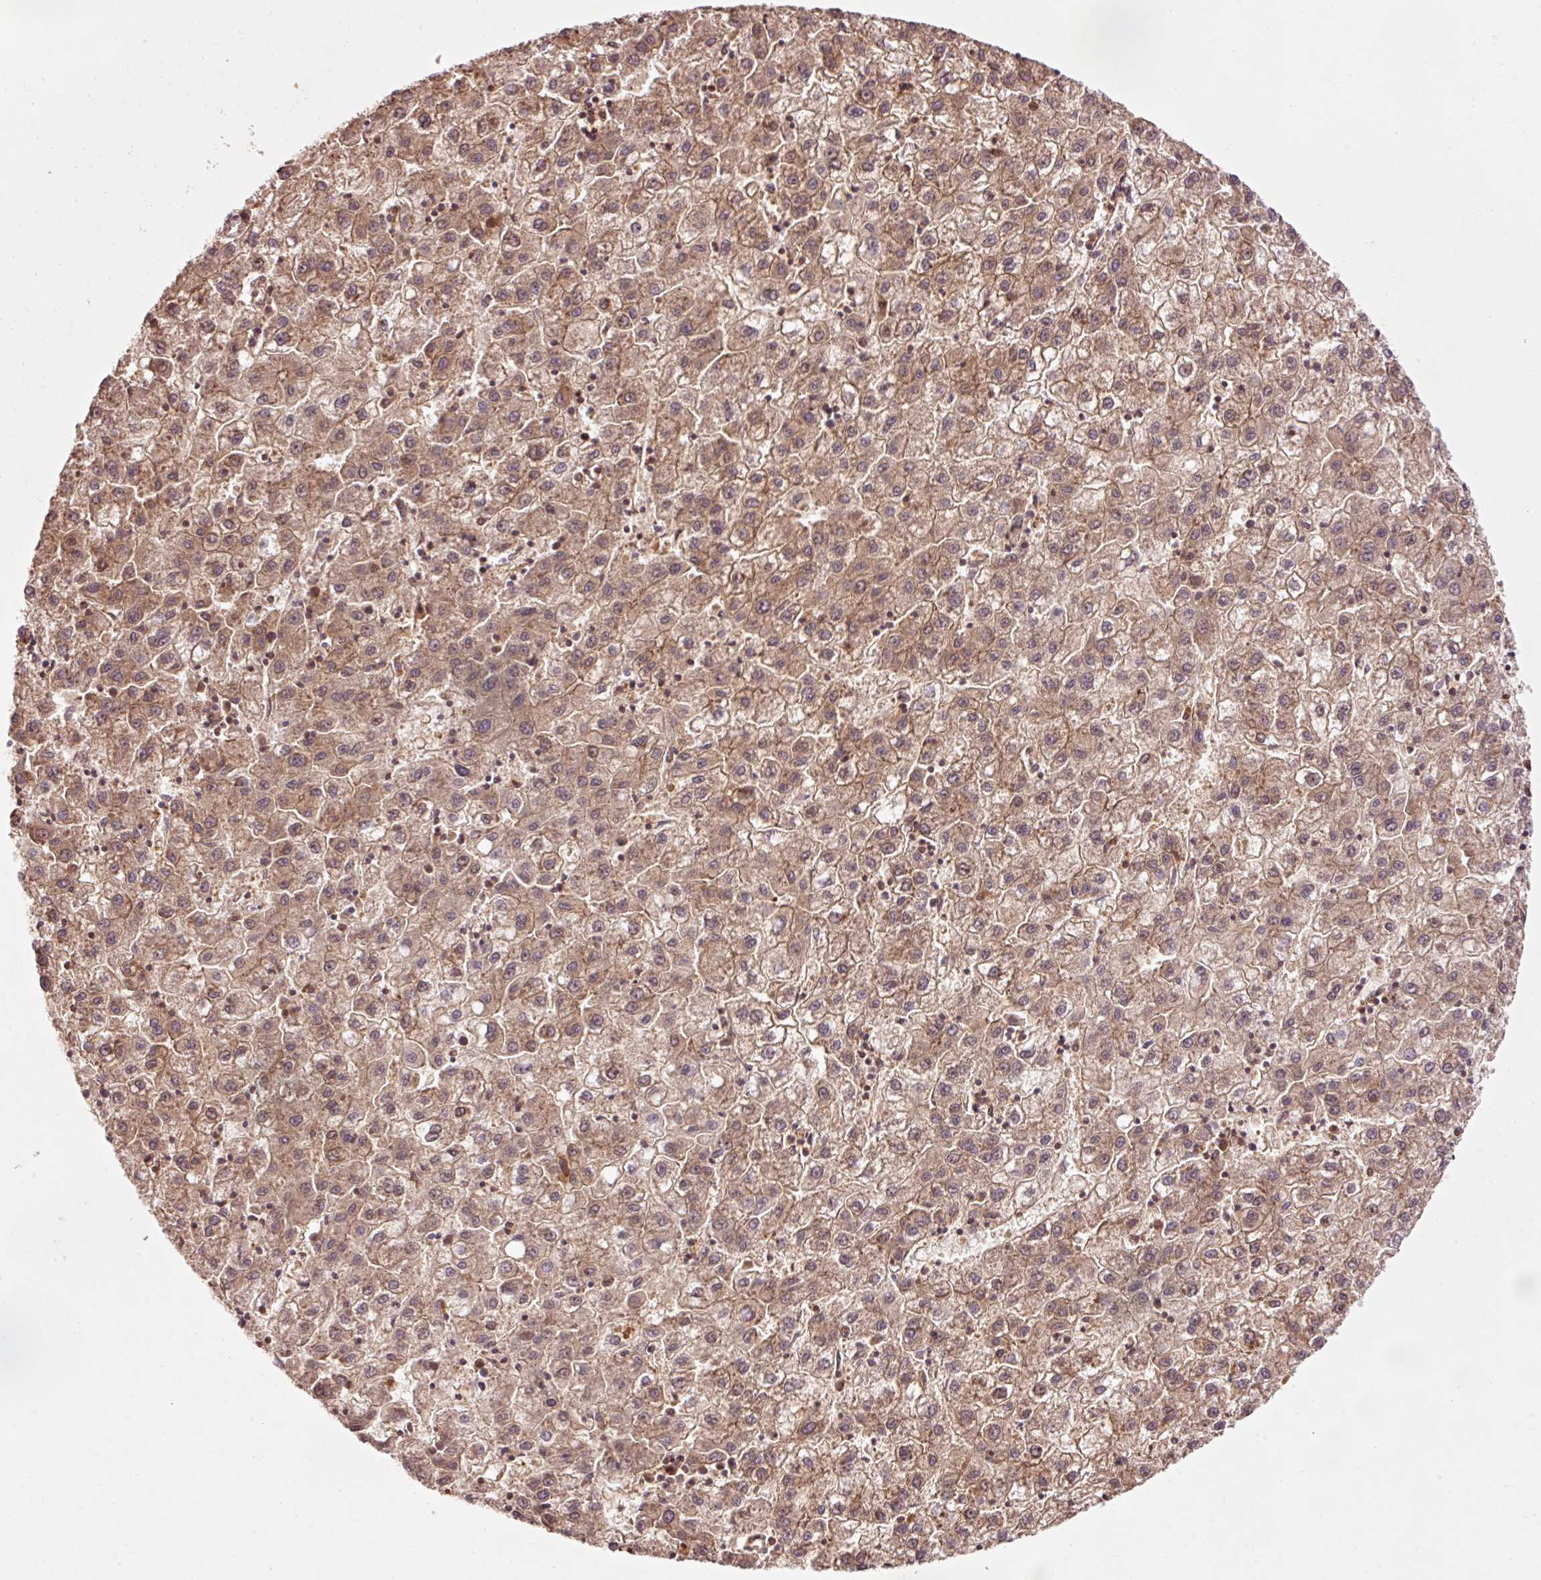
{"staining": {"intensity": "weak", "quantity": "25%-75%", "location": "cytoplasmic/membranous"}, "tissue": "liver cancer", "cell_type": "Tumor cells", "image_type": "cancer", "snomed": [{"axis": "morphology", "description": "Carcinoma, Hepatocellular, NOS"}, {"axis": "topography", "description": "Liver"}], "caption": "DAB (3,3'-diaminobenzidine) immunohistochemical staining of human hepatocellular carcinoma (liver) reveals weak cytoplasmic/membranous protein positivity in approximately 25%-75% of tumor cells.", "gene": "PDAP1", "patient": {"sex": "male", "age": 72}}